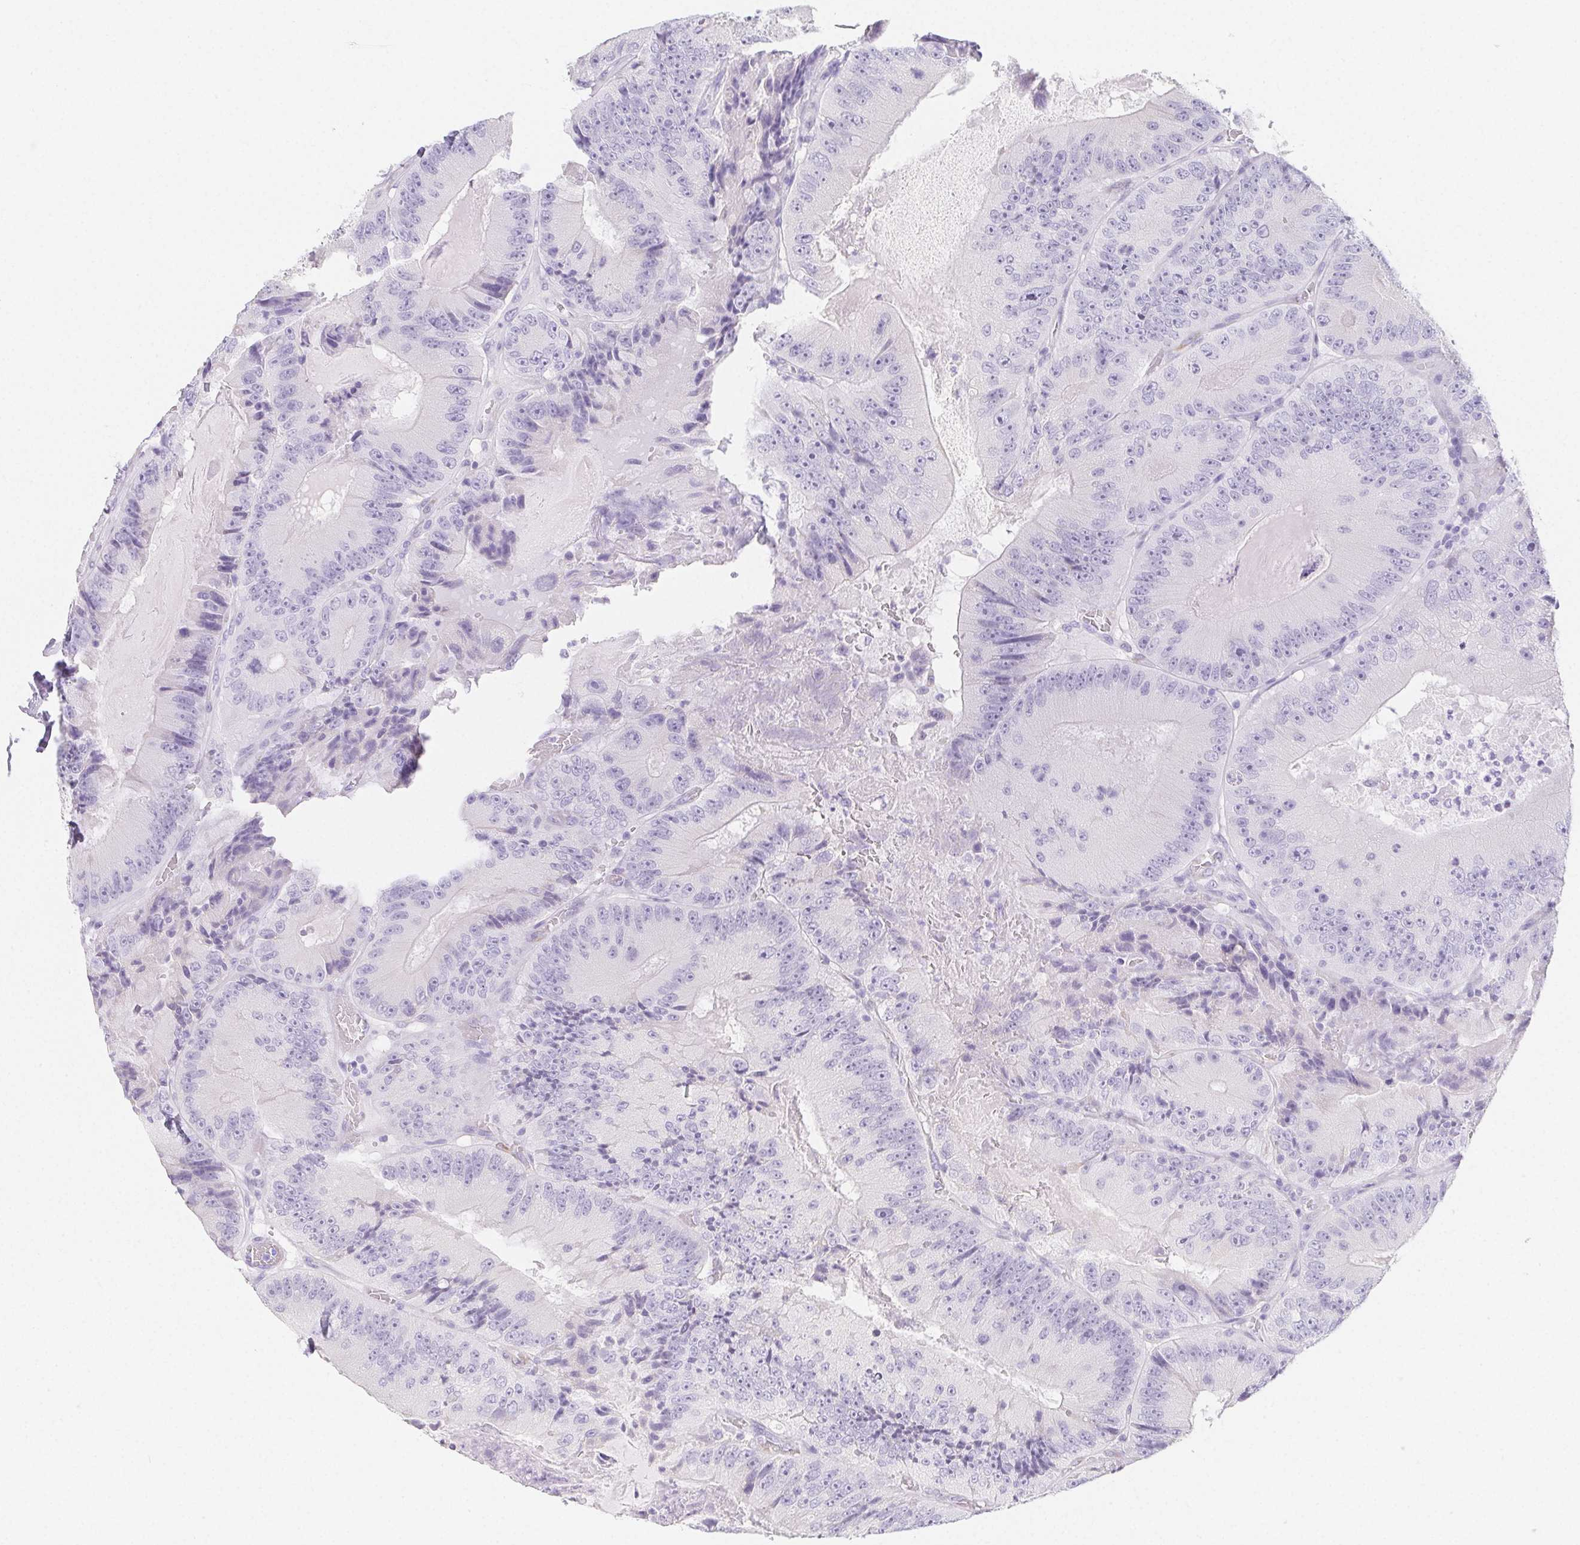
{"staining": {"intensity": "negative", "quantity": "none", "location": "none"}, "tissue": "colorectal cancer", "cell_type": "Tumor cells", "image_type": "cancer", "snomed": [{"axis": "morphology", "description": "Adenocarcinoma, NOS"}, {"axis": "topography", "description": "Colon"}], "caption": "Immunohistochemistry image of human colorectal adenocarcinoma stained for a protein (brown), which demonstrates no staining in tumor cells.", "gene": "HRC", "patient": {"sex": "female", "age": 86}}